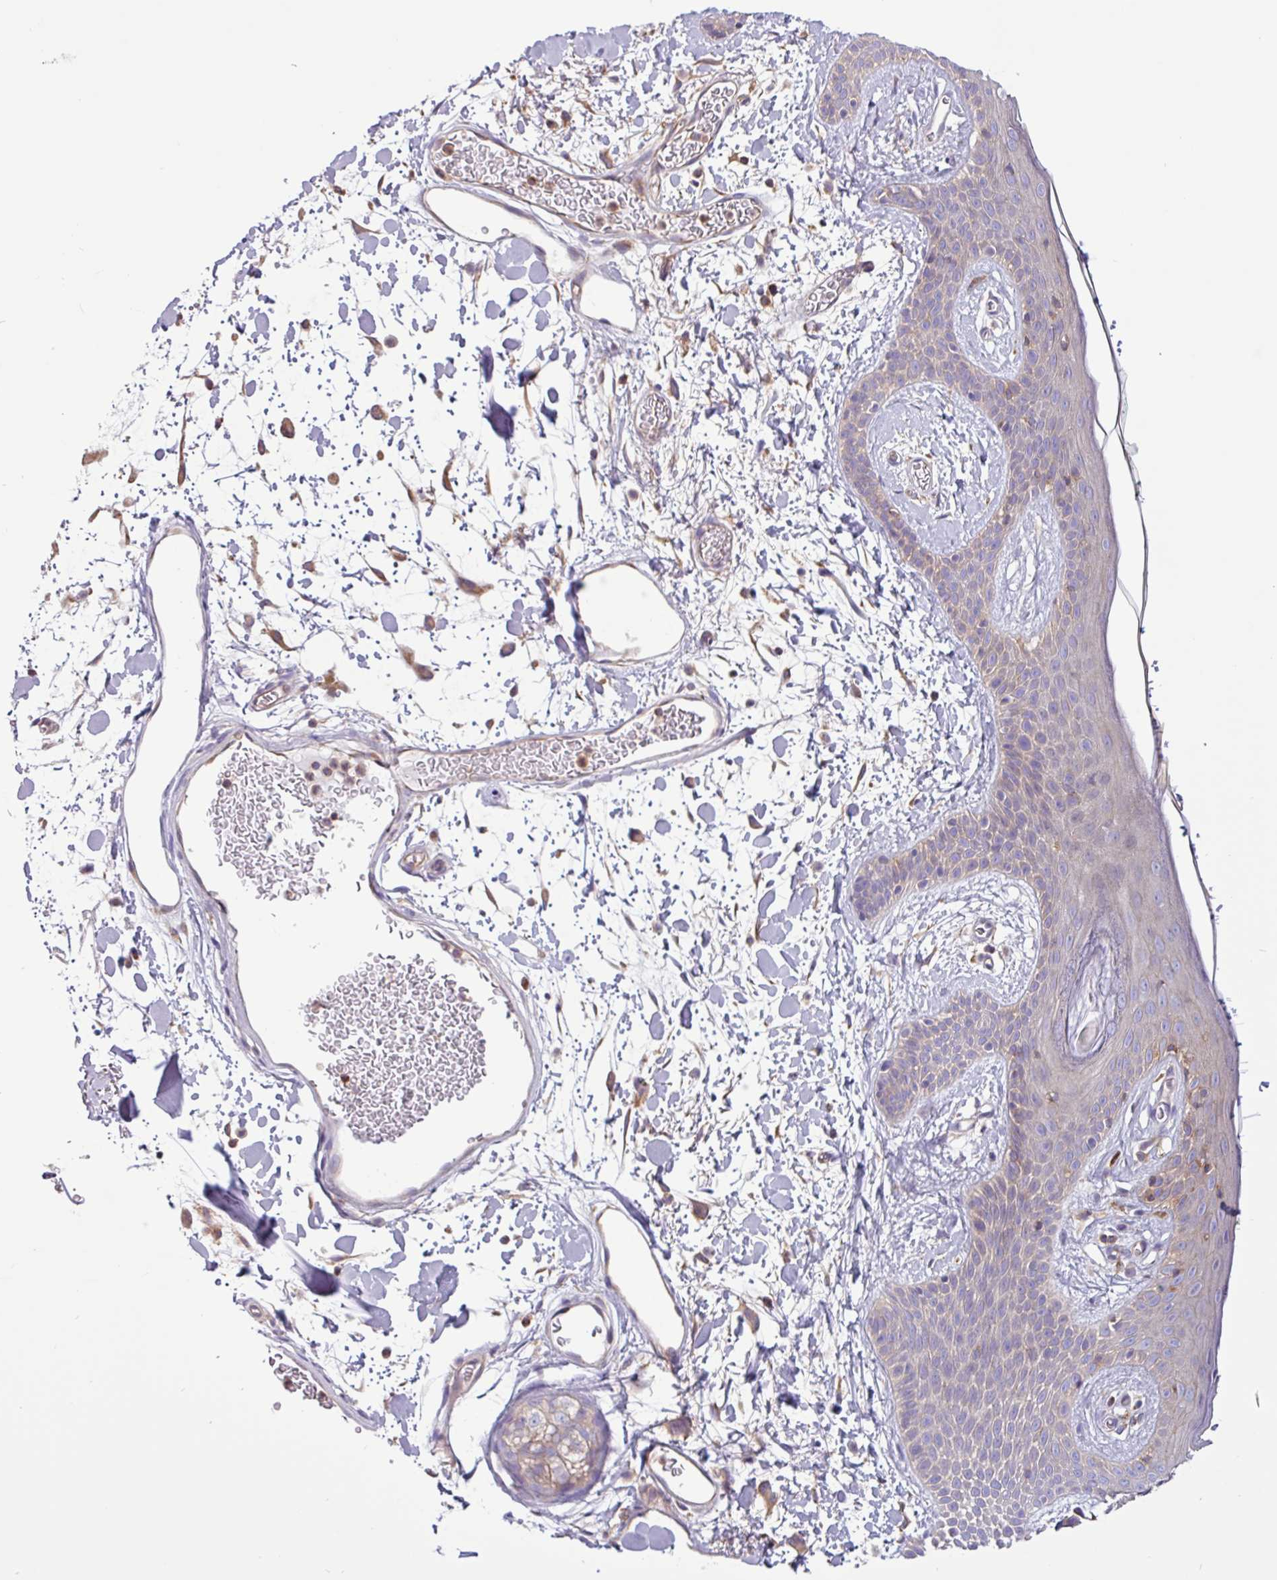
{"staining": {"intensity": "moderate", "quantity": ">75%", "location": "cytoplasmic/membranous"}, "tissue": "skin", "cell_type": "Fibroblasts", "image_type": "normal", "snomed": [{"axis": "morphology", "description": "Normal tissue, NOS"}, {"axis": "topography", "description": "Skin"}], "caption": "The photomicrograph demonstrates immunohistochemical staining of benign skin. There is moderate cytoplasmic/membranous staining is present in about >75% of fibroblasts.", "gene": "ACTR3B", "patient": {"sex": "male", "age": 79}}